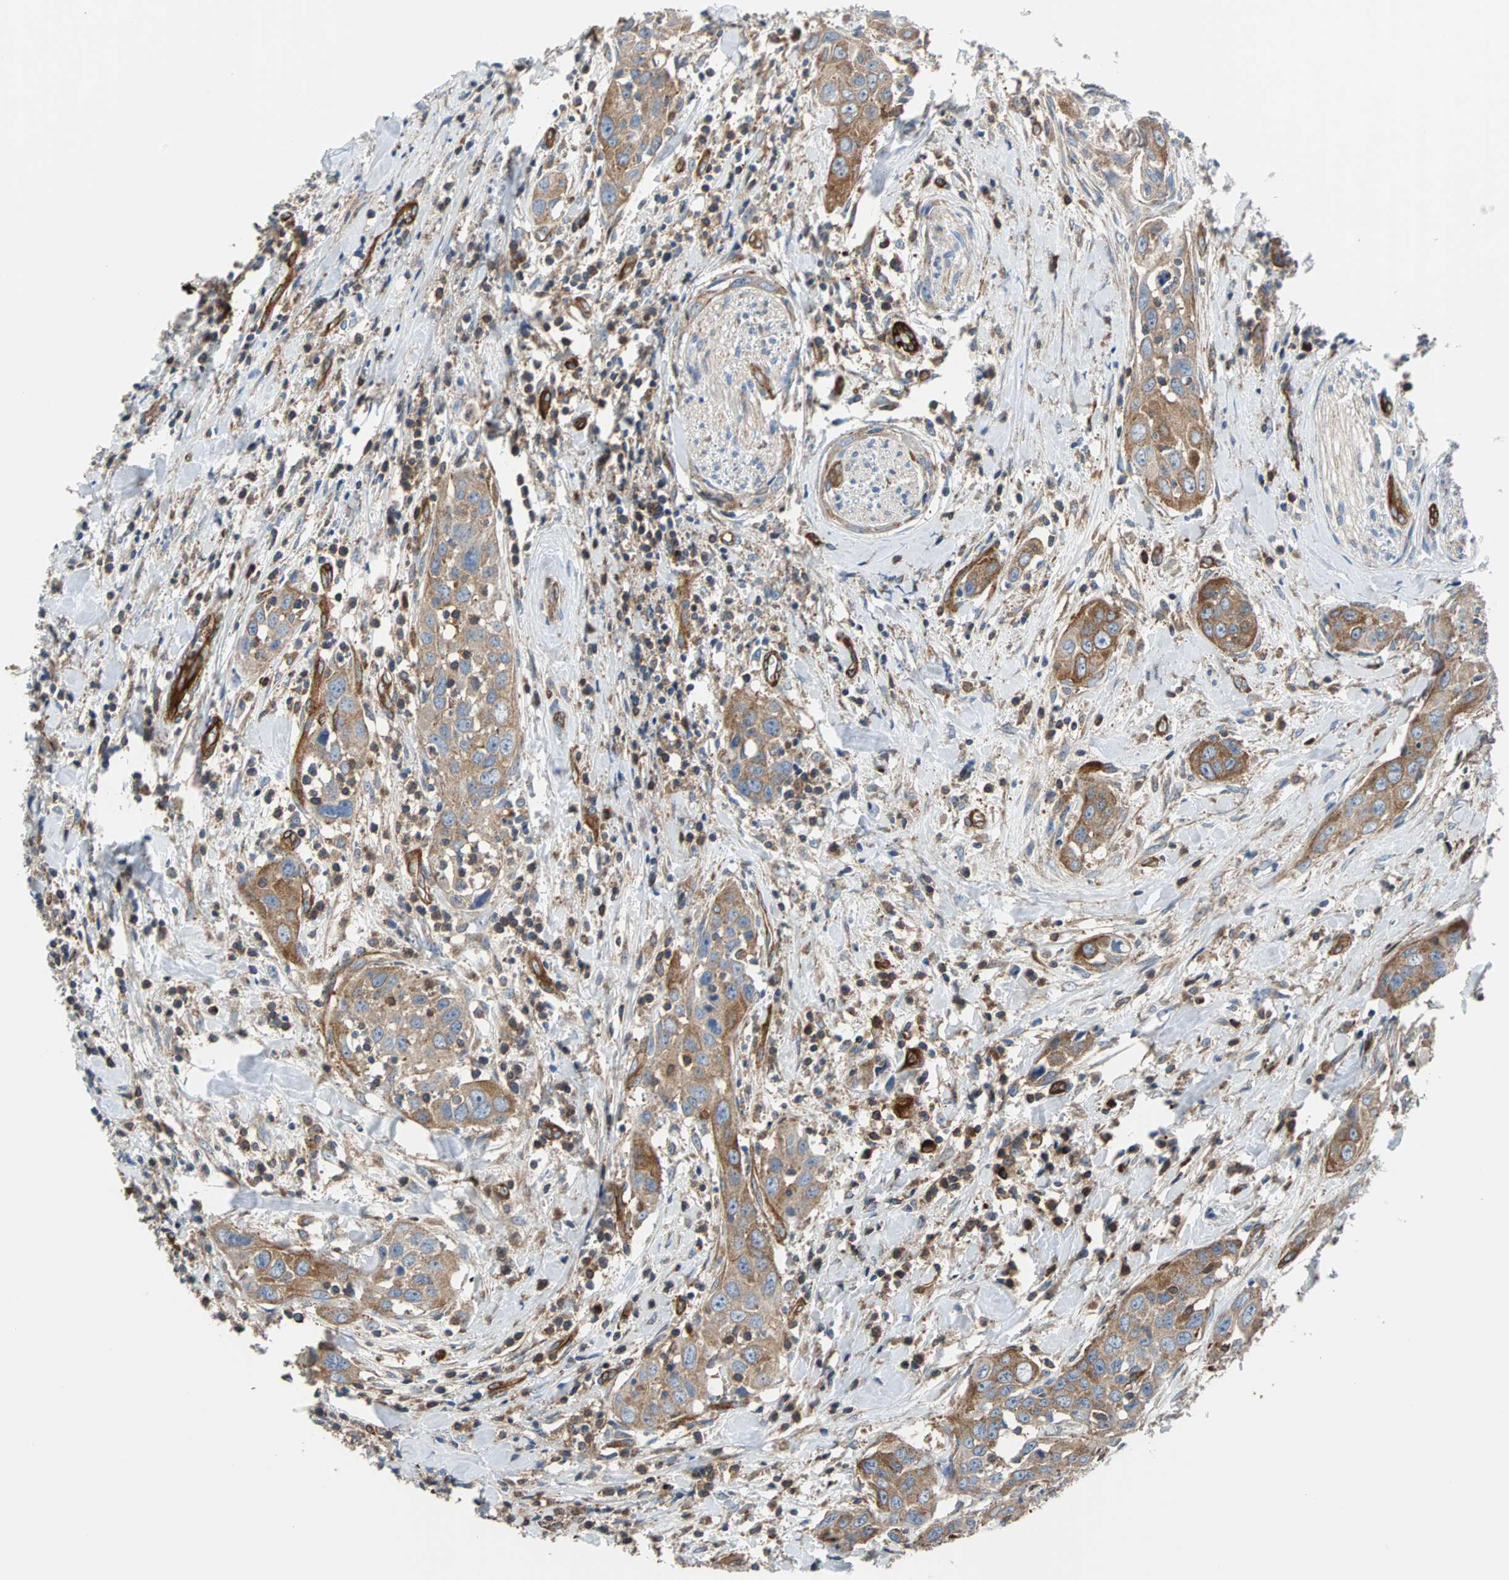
{"staining": {"intensity": "moderate", "quantity": ">75%", "location": "cytoplasmic/membranous"}, "tissue": "head and neck cancer", "cell_type": "Tumor cells", "image_type": "cancer", "snomed": [{"axis": "morphology", "description": "Squamous cell carcinoma, NOS"}, {"axis": "topography", "description": "Oral tissue"}, {"axis": "topography", "description": "Head-Neck"}], "caption": "This is an image of IHC staining of squamous cell carcinoma (head and neck), which shows moderate expression in the cytoplasmic/membranous of tumor cells.", "gene": "PLCG2", "patient": {"sex": "female", "age": 50}}